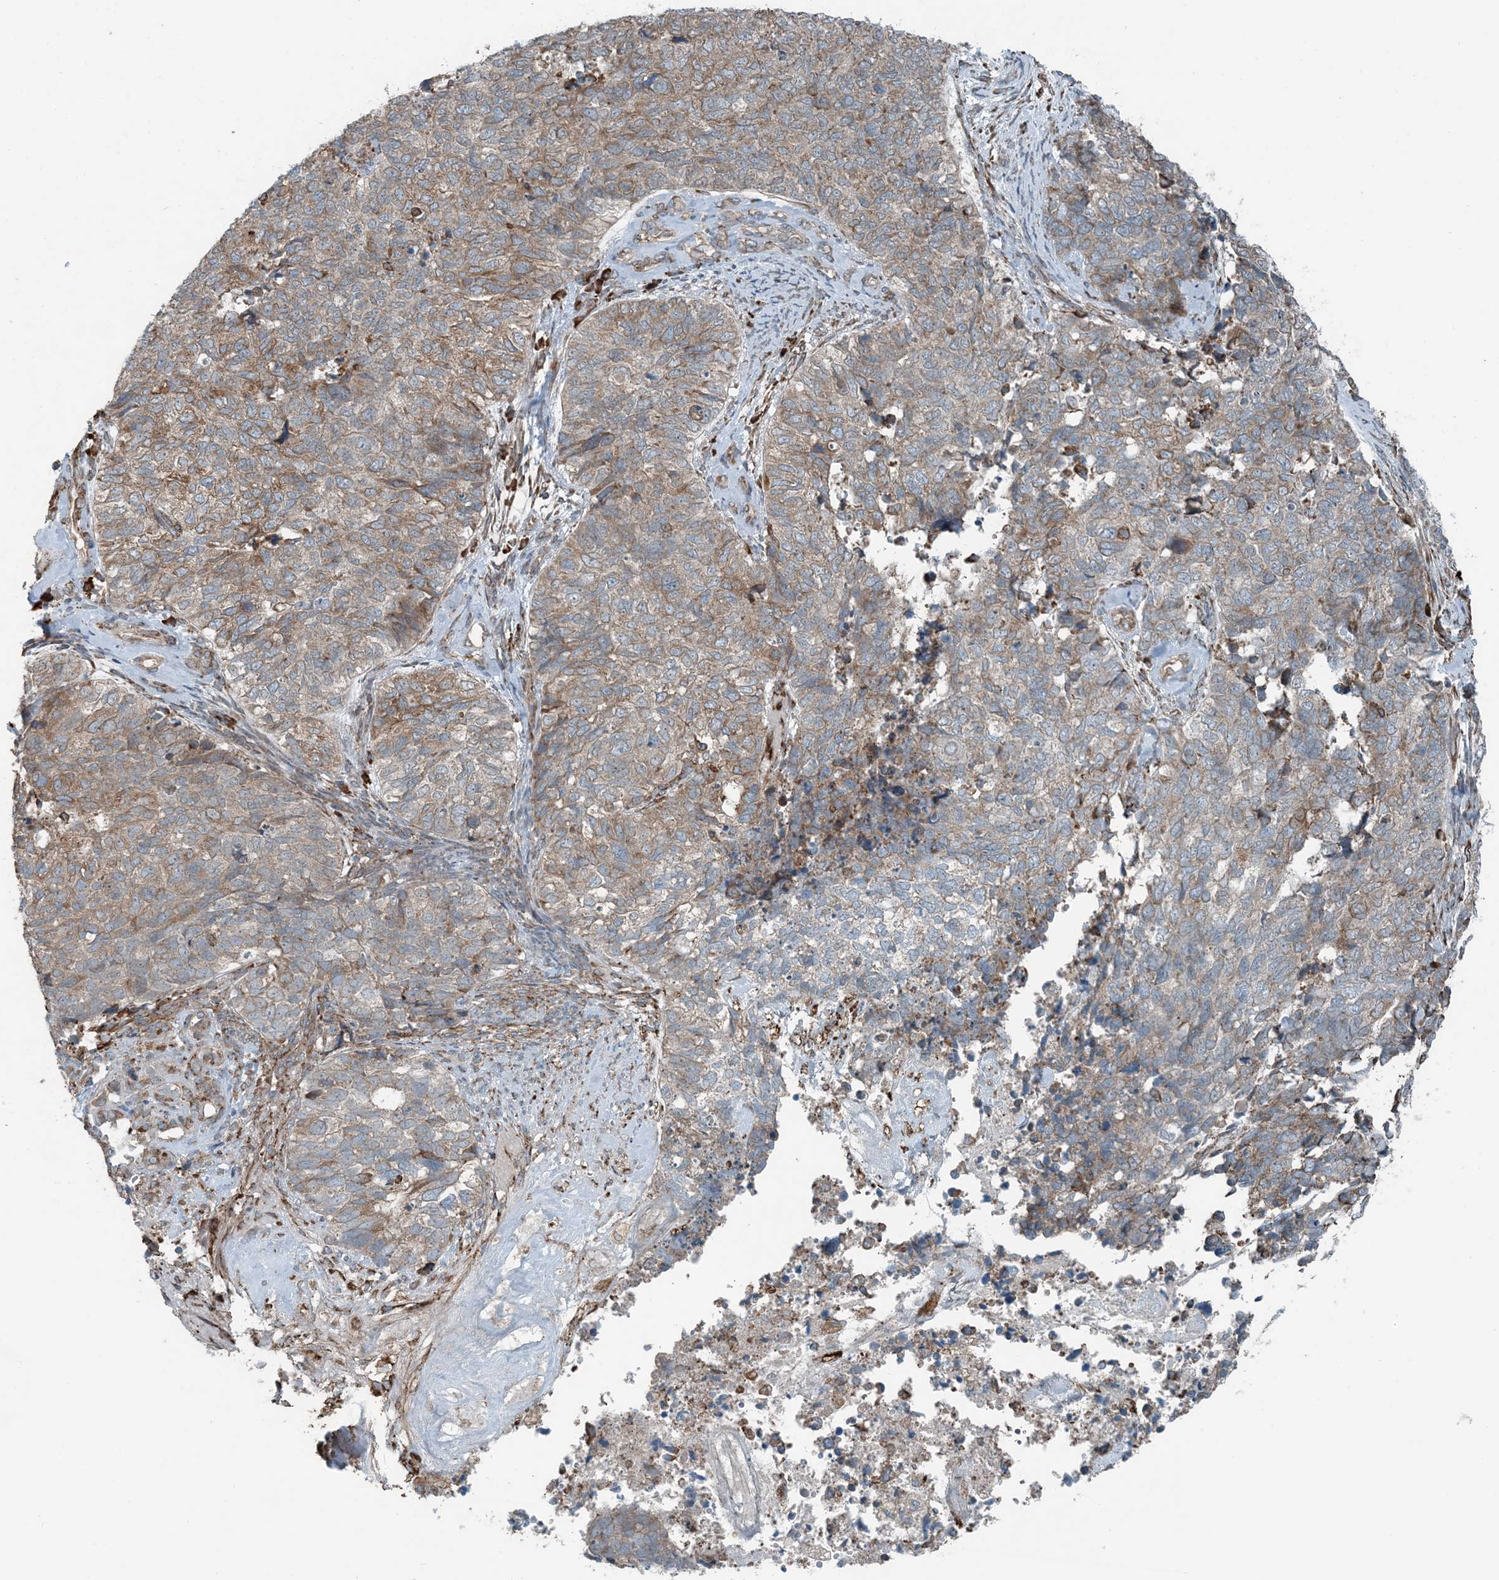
{"staining": {"intensity": "moderate", "quantity": "25%-75%", "location": "cytoplasmic/membranous"}, "tissue": "cervical cancer", "cell_type": "Tumor cells", "image_type": "cancer", "snomed": [{"axis": "morphology", "description": "Squamous cell carcinoma, NOS"}, {"axis": "topography", "description": "Cervix"}], "caption": "Cervical cancer was stained to show a protein in brown. There is medium levels of moderate cytoplasmic/membranous staining in approximately 25%-75% of tumor cells.", "gene": "CERKL", "patient": {"sex": "female", "age": 63}}